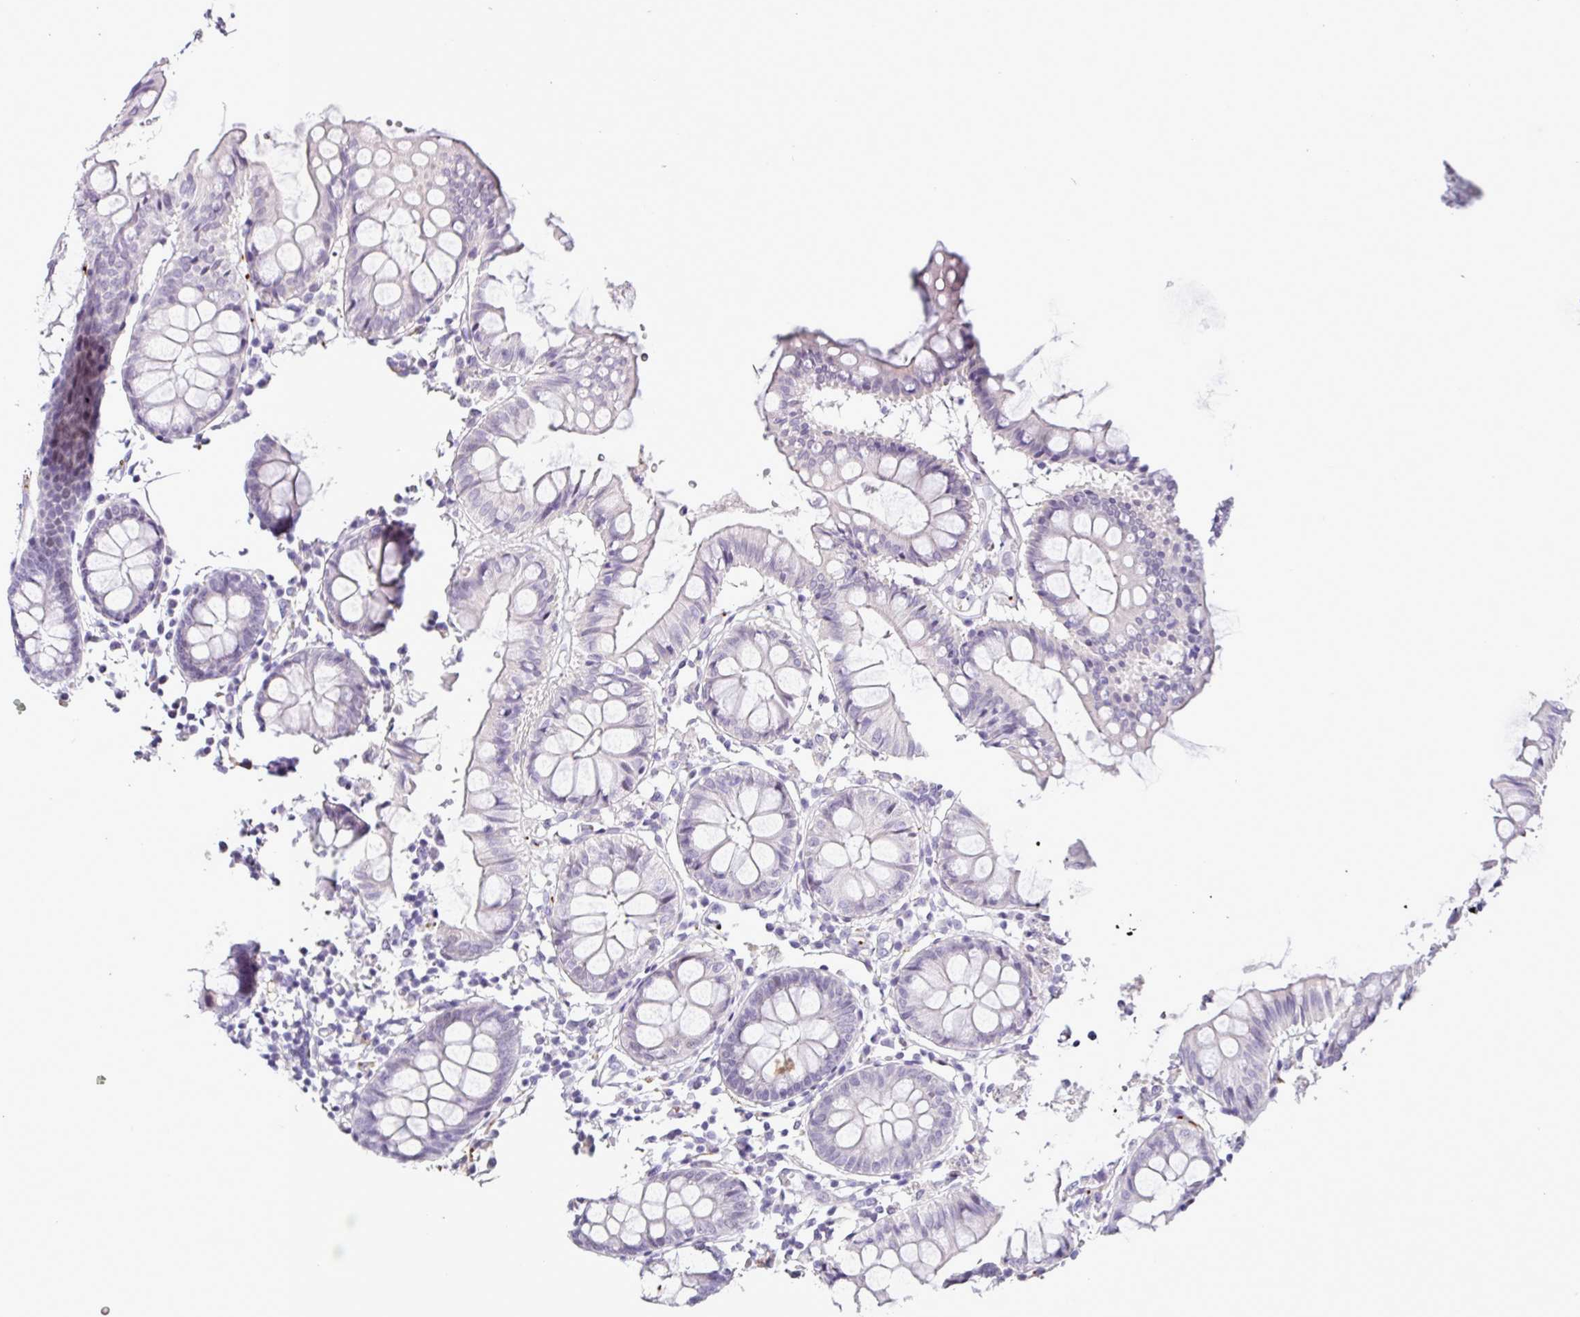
{"staining": {"intensity": "negative", "quantity": "none", "location": "none"}, "tissue": "colon", "cell_type": "Endothelial cells", "image_type": "normal", "snomed": [{"axis": "morphology", "description": "Normal tissue, NOS"}, {"axis": "topography", "description": "Colon"}], "caption": "Immunohistochemistry of normal human colon demonstrates no expression in endothelial cells.", "gene": "CMTM5", "patient": {"sex": "female", "age": 84}}